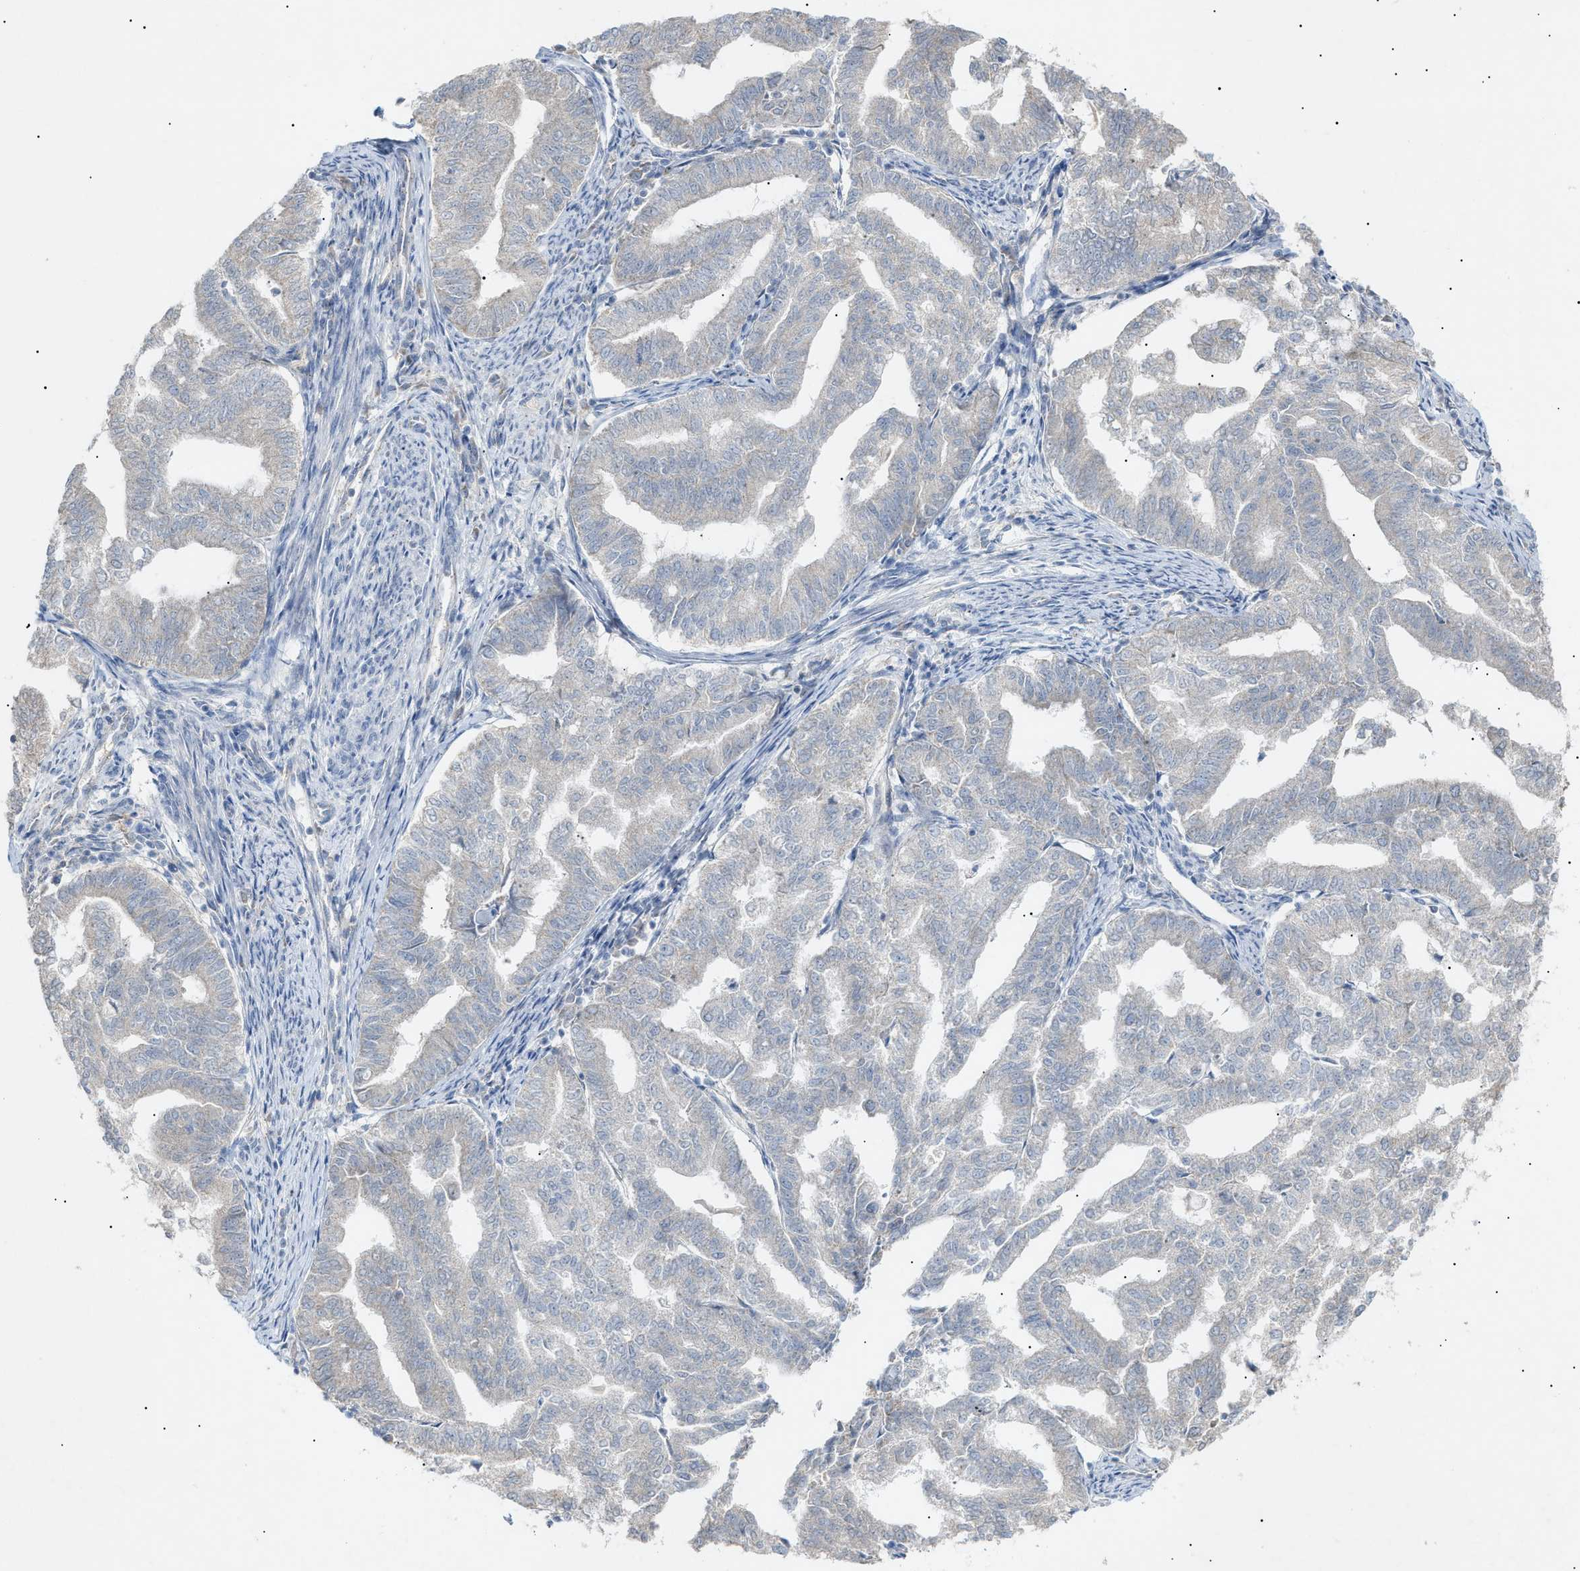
{"staining": {"intensity": "negative", "quantity": "none", "location": "none"}, "tissue": "endometrial cancer", "cell_type": "Tumor cells", "image_type": "cancer", "snomed": [{"axis": "morphology", "description": "Adenocarcinoma, NOS"}, {"axis": "topography", "description": "Endometrium"}], "caption": "Tumor cells are negative for protein expression in human endometrial cancer (adenocarcinoma).", "gene": "SLC25A31", "patient": {"sex": "female", "age": 79}}